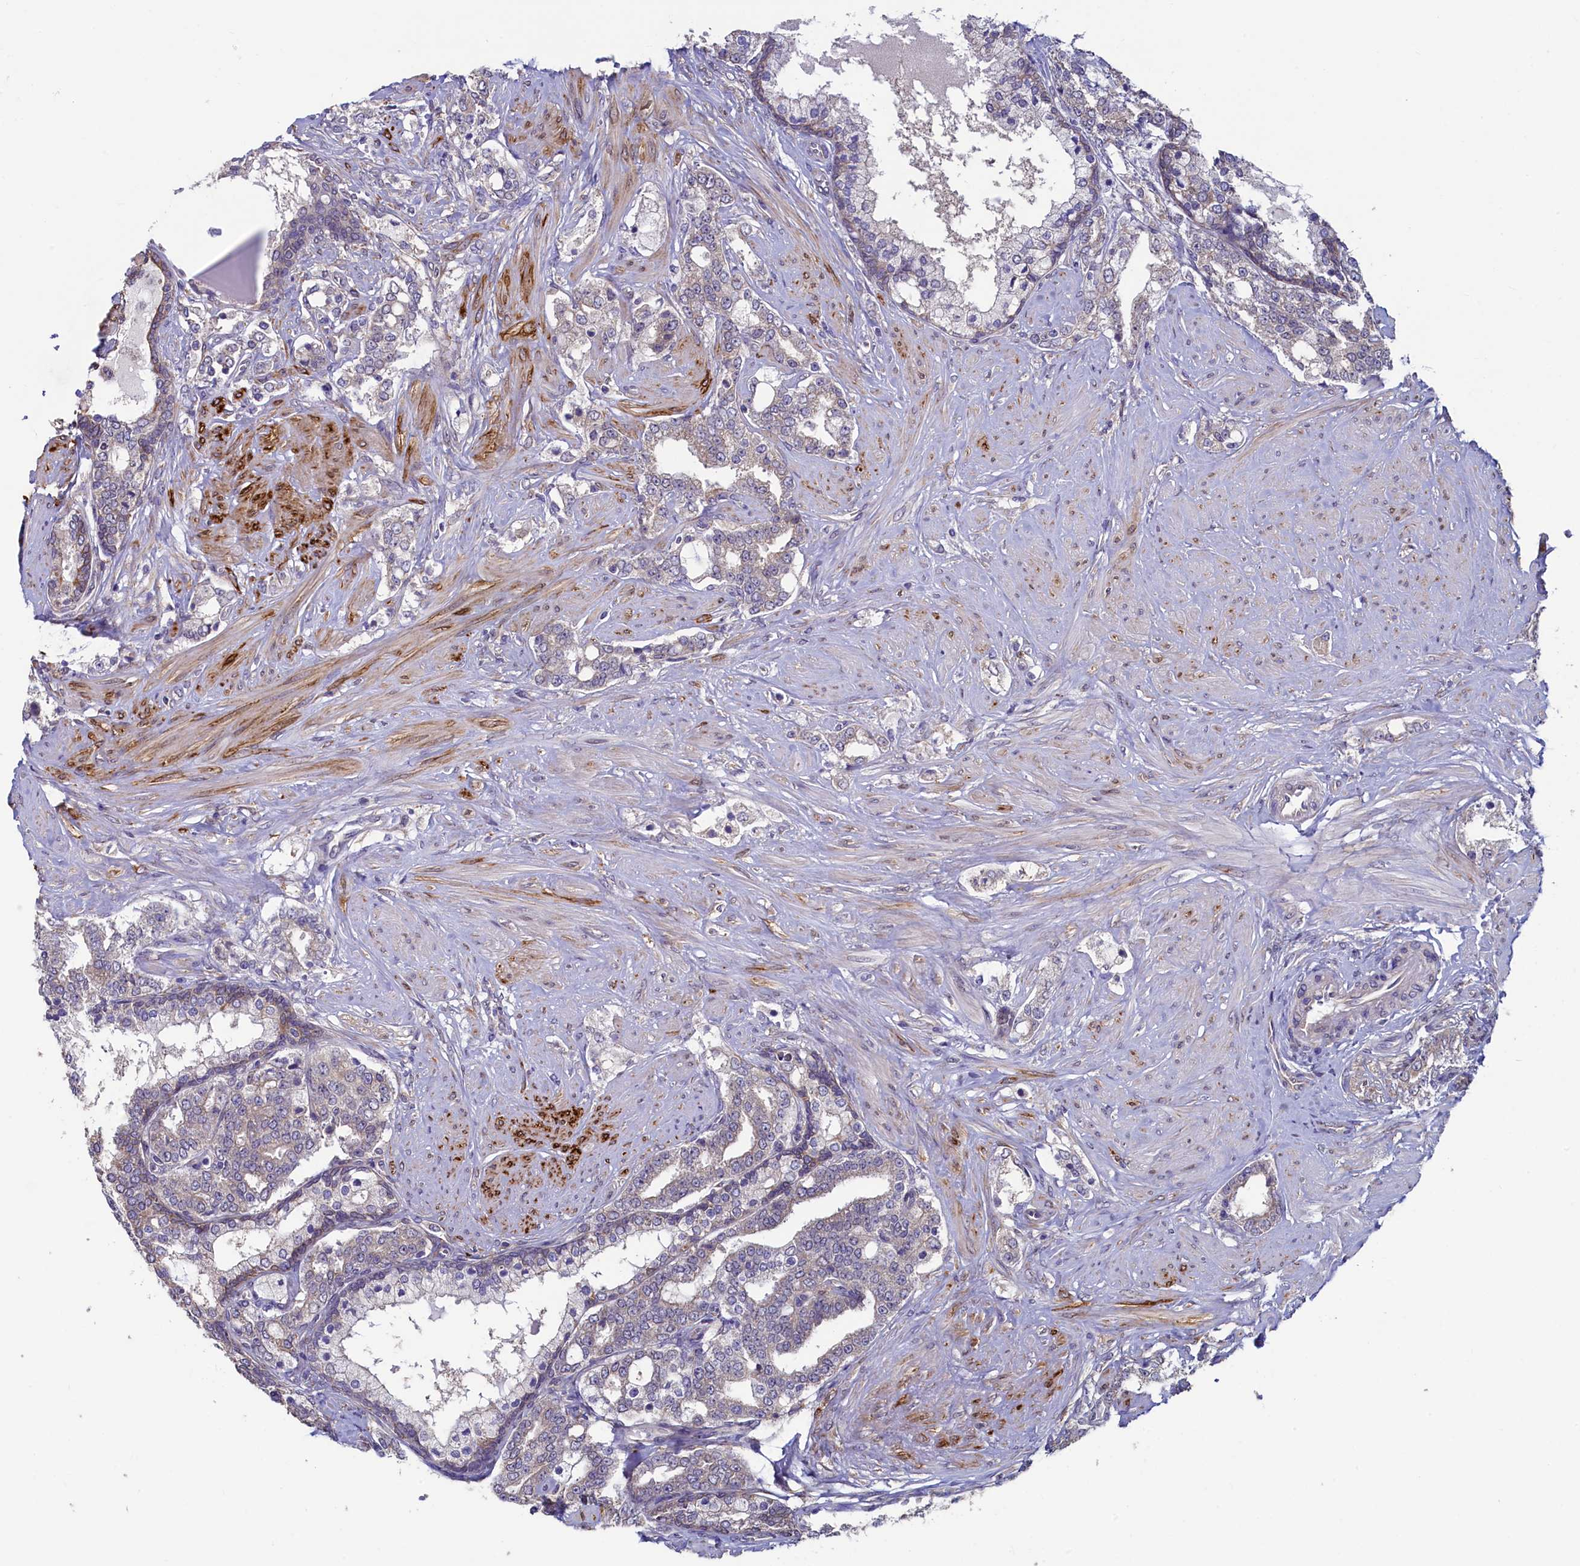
{"staining": {"intensity": "negative", "quantity": "none", "location": "none"}, "tissue": "prostate cancer", "cell_type": "Tumor cells", "image_type": "cancer", "snomed": [{"axis": "morphology", "description": "Adenocarcinoma, High grade"}, {"axis": "topography", "description": "Prostate"}], "caption": "An immunohistochemistry photomicrograph of prostate cancer (adenocarcinoma (high-grade)) is shown. There is no staining in tumor cells of prostate cancer (adenocarcinoma (high-grade)).", "gene": "SPATA2L", "patient": {"sex": "male", "age": 64}}